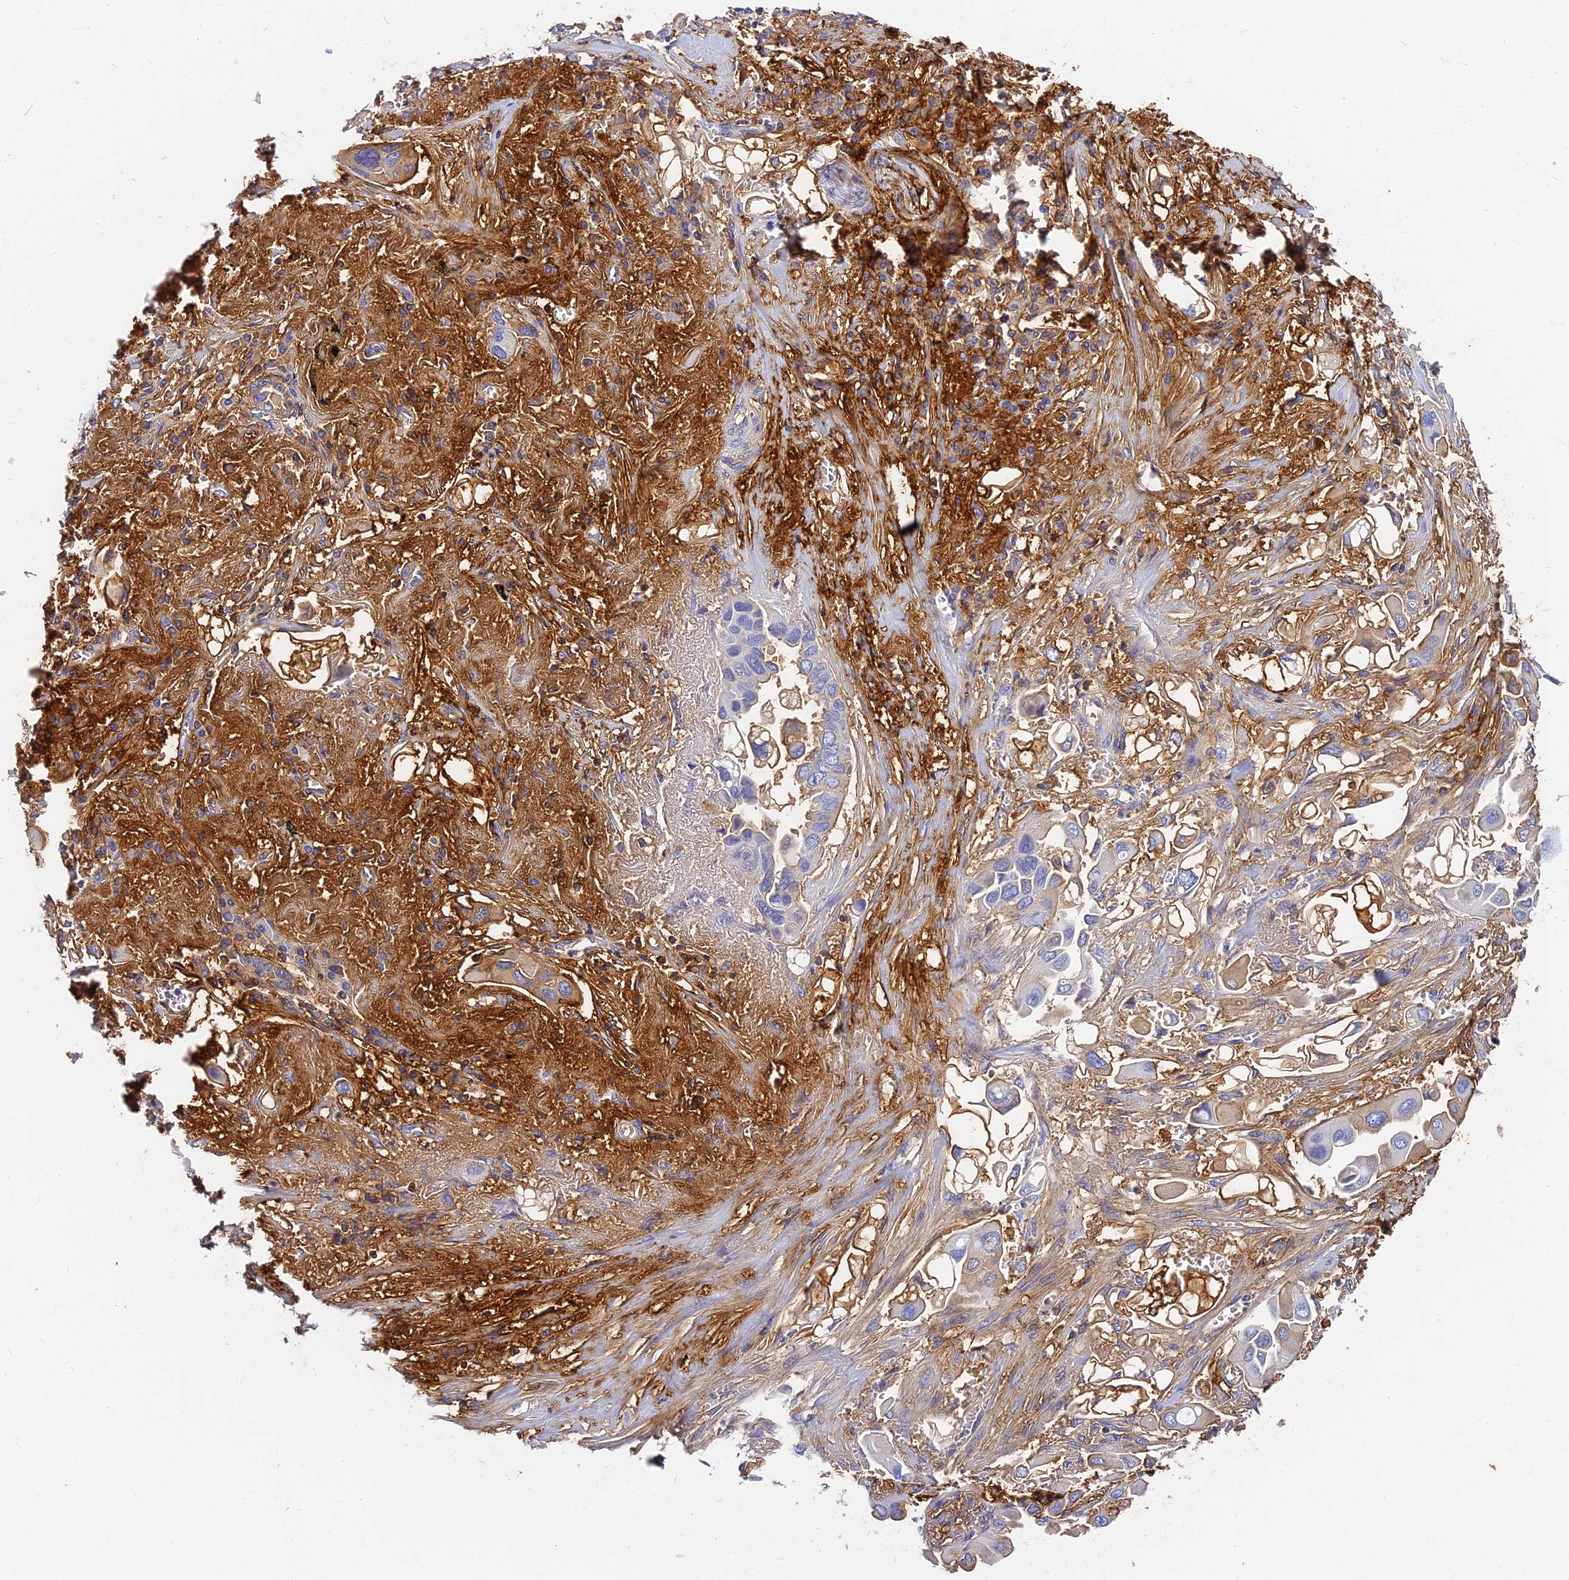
{"staining": {"intensity": "negative", "quantity": "none", "location": "none"}, "tissue": "lung cancer", "cell_type": "Tumor cells", "image_type": "cancer", "snomed": [{"axis": "morphology", "description": "Adenocarcinoma, NOS"}, {"axis": "topography", "description": "Lung"}], "caption": "Immunohistochemistry (IHC) of lung cancer (adenocarcinoma) shows no staining in tumor cells.", "gene": "ITIH1", "patient": {"sex": "female", "age": 76}}